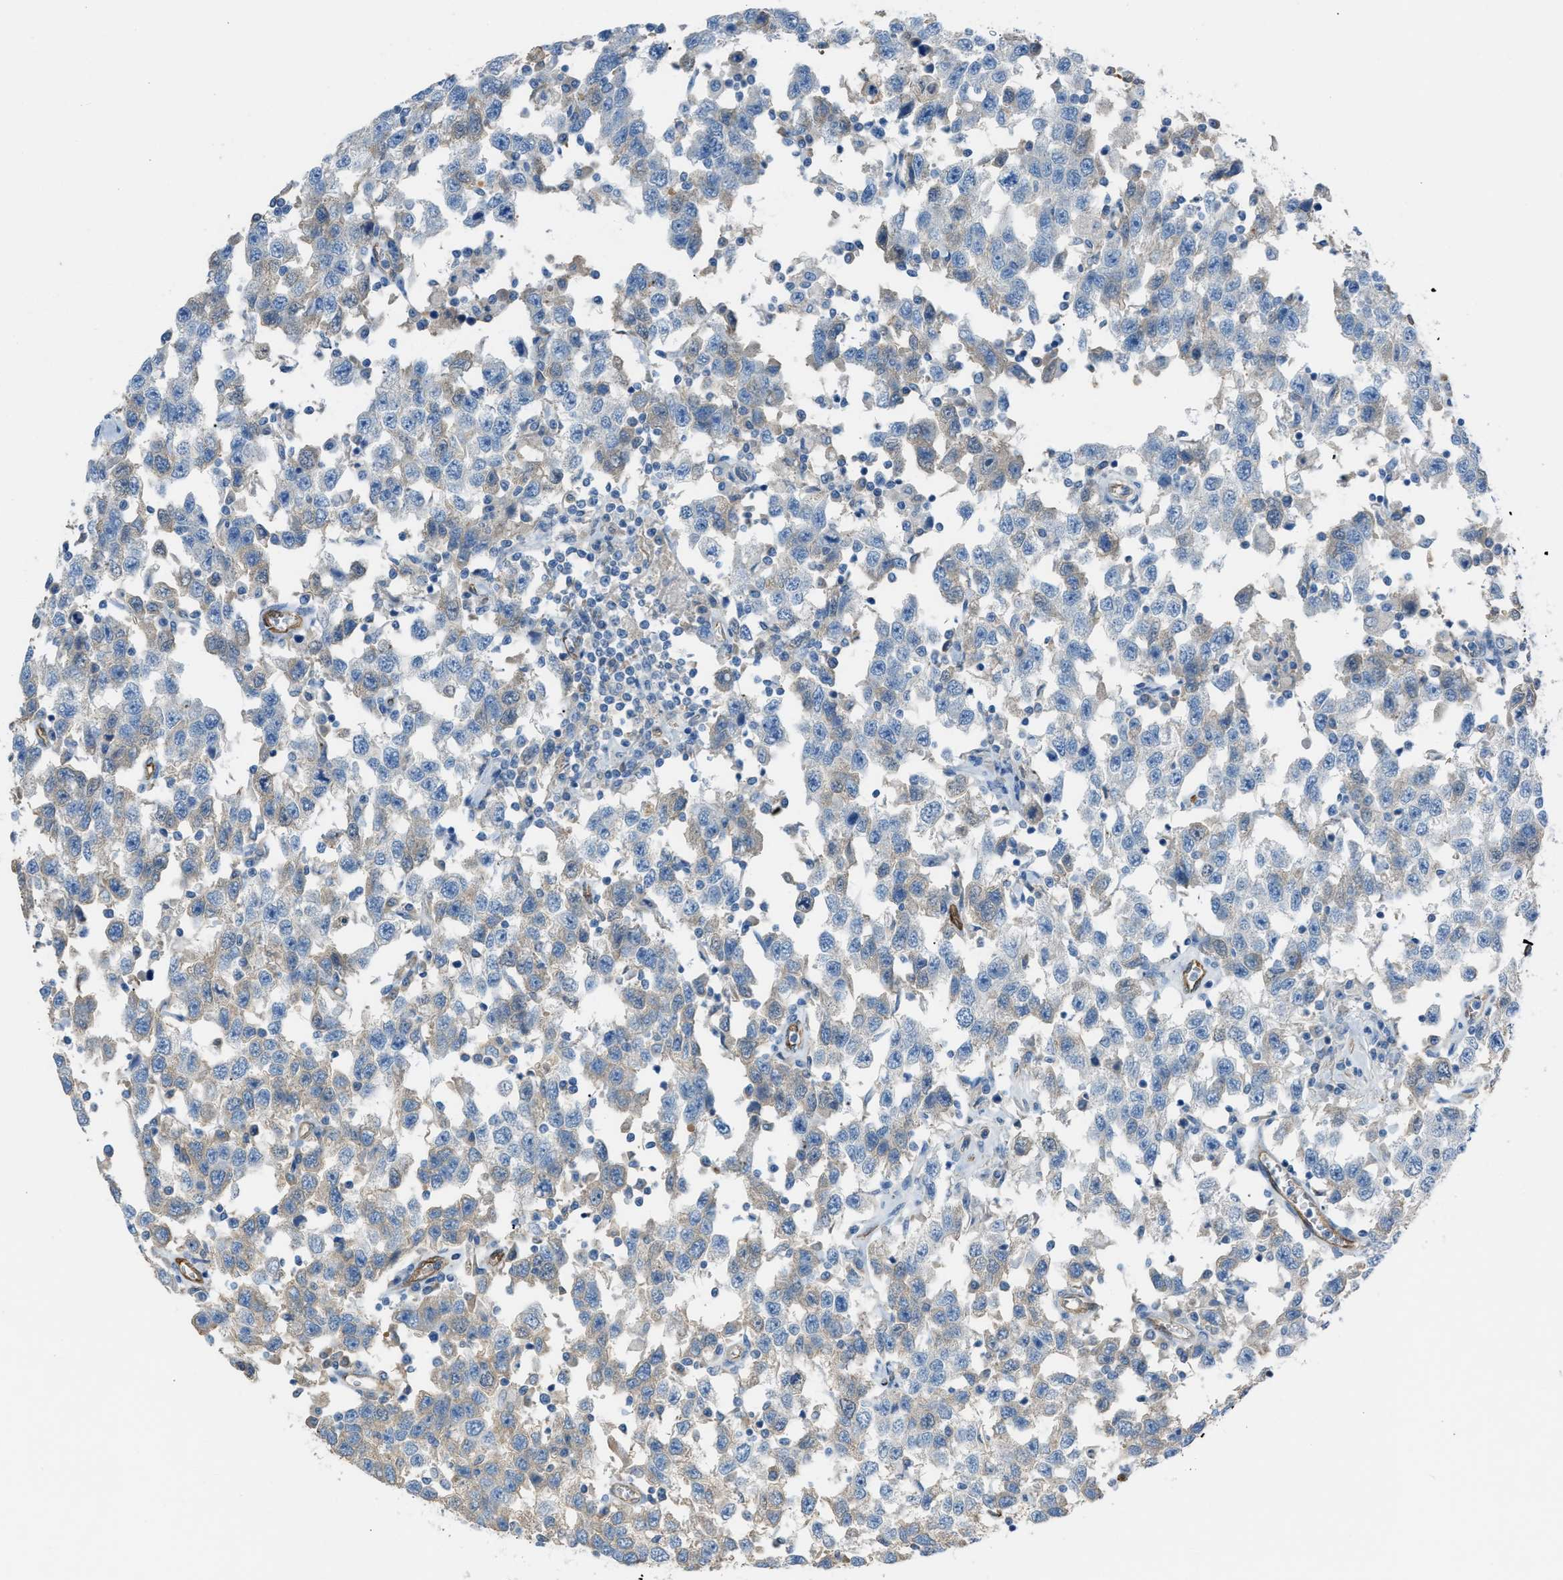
{"staining": {"intensity": "weak", "quantity": "<25%", "location": "cytoplasmic/membranous"}, "tissue": "testis cancer", "cell_type": "Tumor cells", "image_type": "cancer", "snomed": [{"axis": "morphology", "description": "Seminoma, NOS"}, {"axis": "topography", "description": "Testis"}], "caption": "Seminoma (testis) stained for a protein using immunohistochemistry (IHC) shows no expression tumor cells.", "gene": "SLC22A15", "patient": {"sex": "male", "age": 41}}